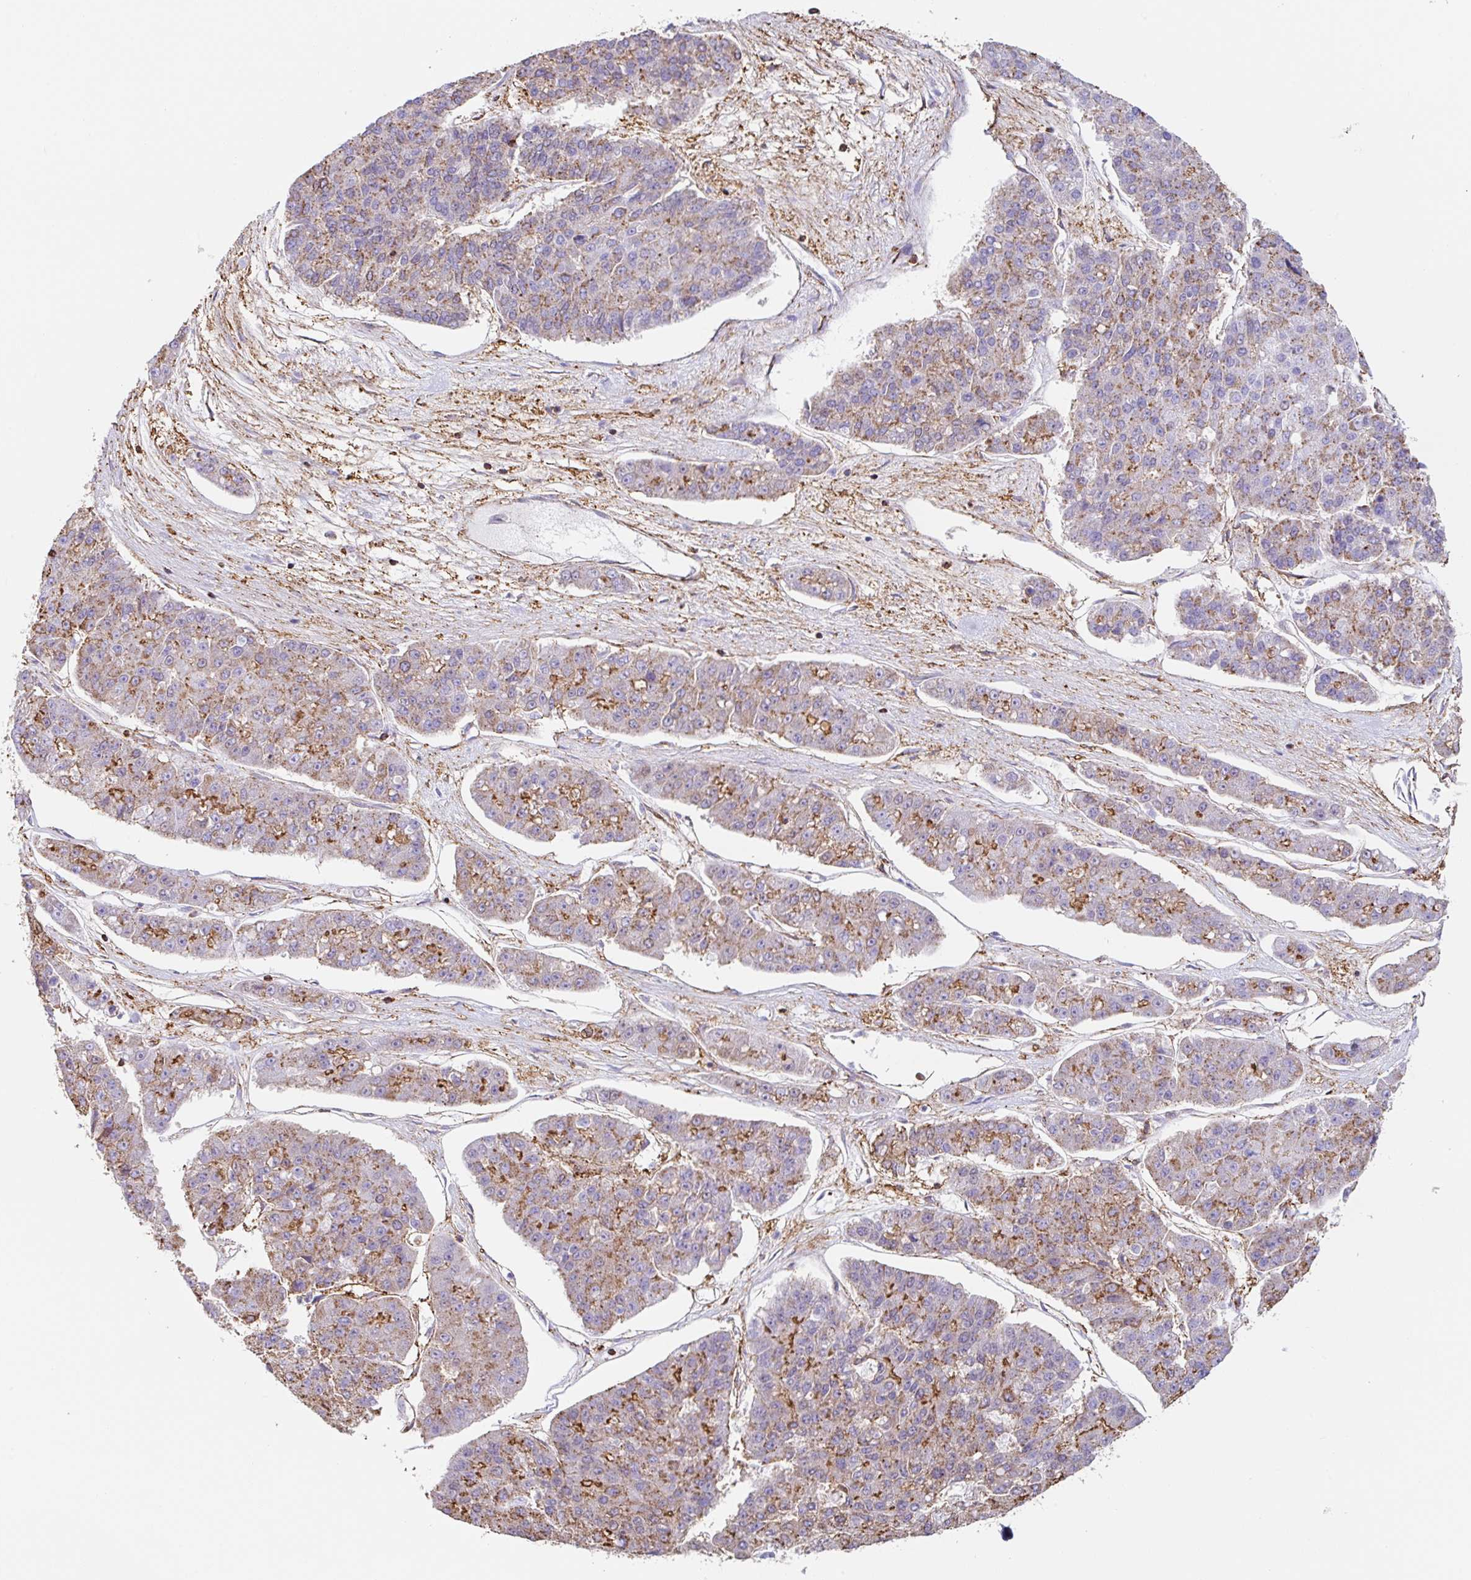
{"staining": {"intensity": "moderate", "quantity": "25%-75%", "location": "cytoplasmic/membranous"}, "tissue": "pancreatic cancer", "cell_type": "Tumor cells", "image_type": "cancer", "snomed": [{"axis": "morphology", "description": "Adenocarcinoma, NOS"}, {"axis": "topography", "description": "Pancreas"}], "caption": "Immunohistochemistry (DAB (3,3'-diaminobenzidine)) staining of adenocarcinoma (pancreatic) demonstrates moderate cytoplasmic/membranous protein expression in approximately 25%-75% of tumor cells.", "gene": "MTTP", "patient": {"sex": "male", "age": 50}}